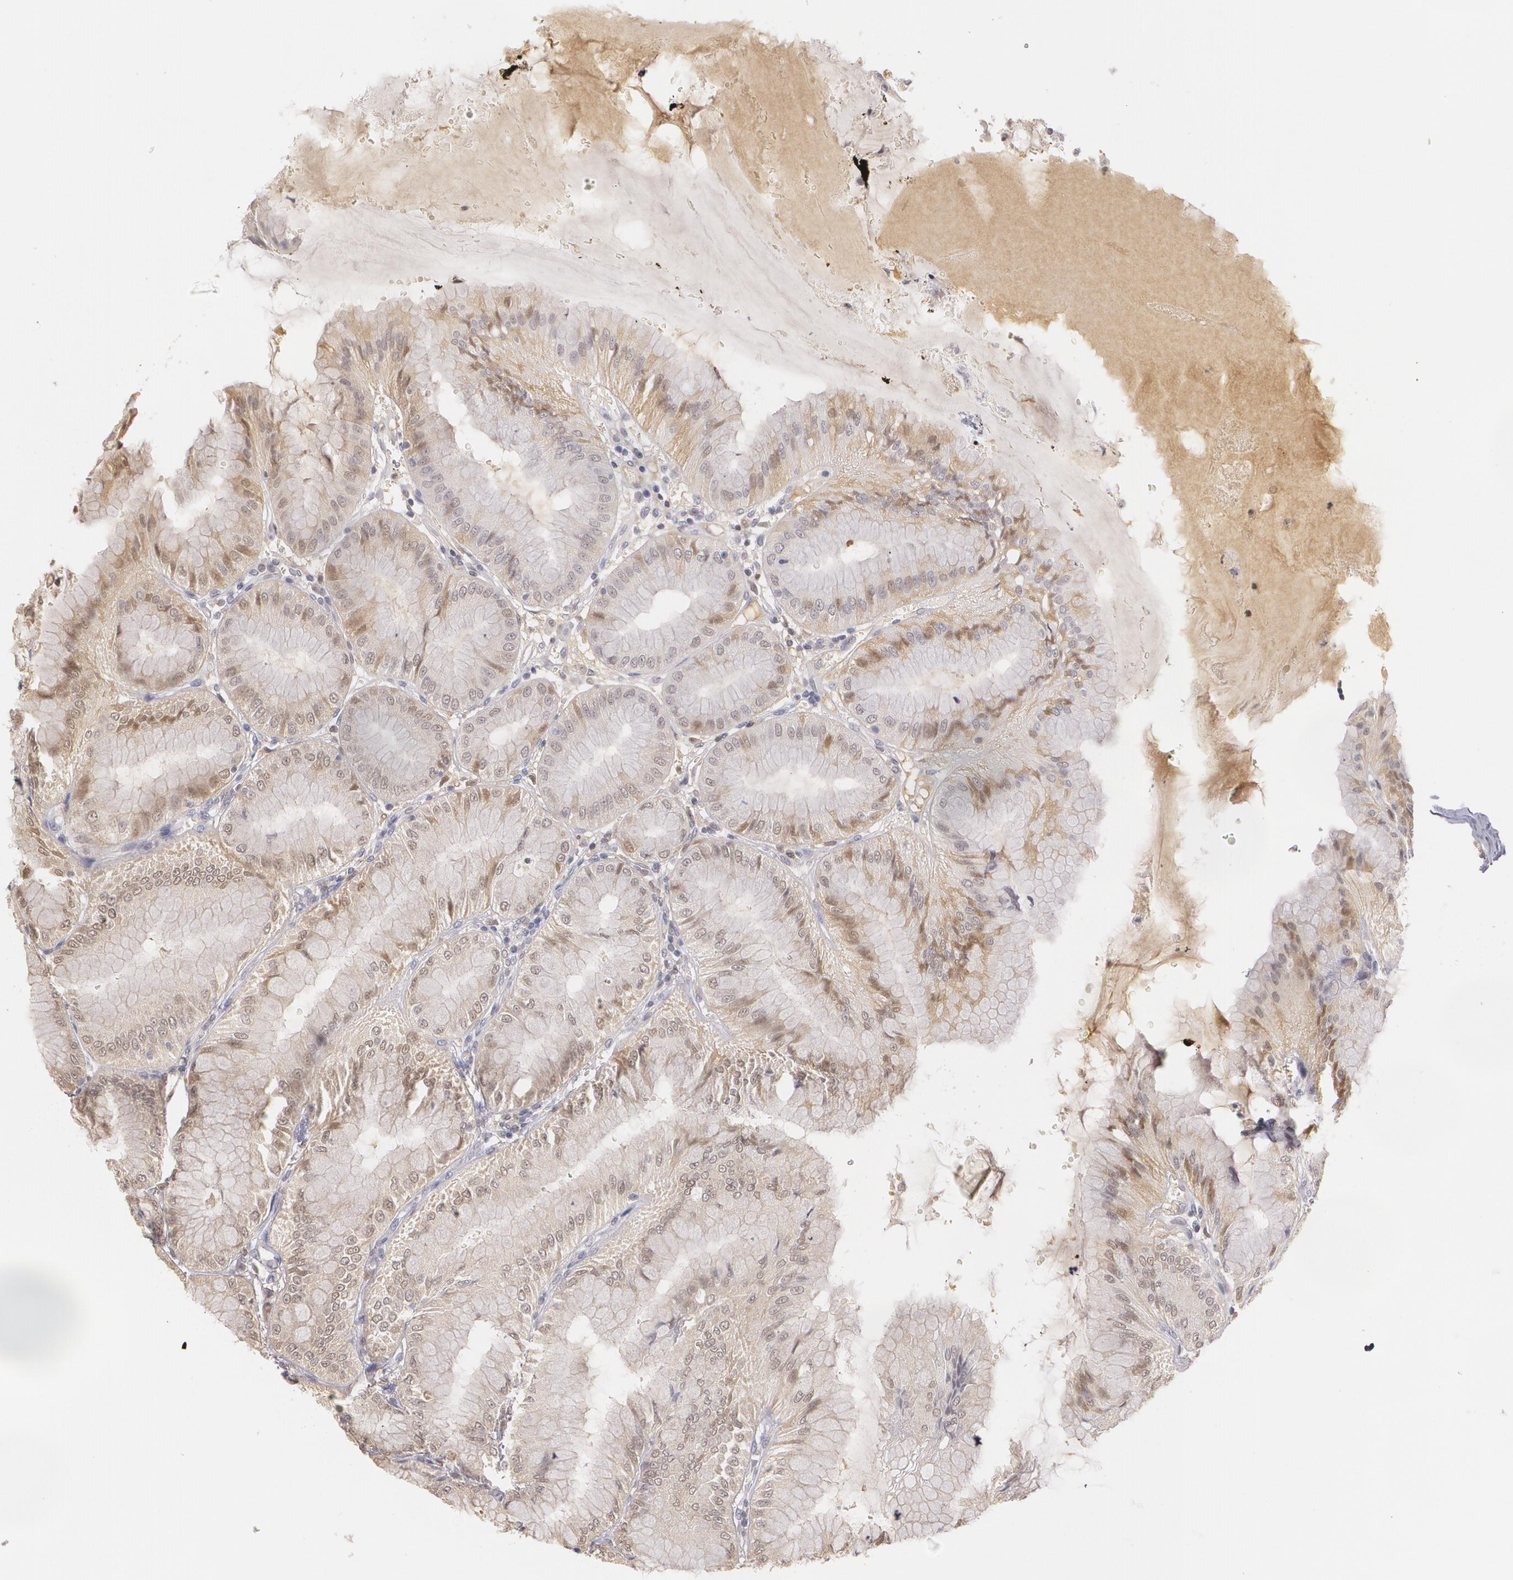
{"staining": {"intensity": "moderate", "quantity": "25%-75%", "location": "cytoplasmic/membranous,nuclear"}, "tissue": "stomach", "cell_type": "Glandular cells", "image_type": "normal", "snomed": [{"axis": "morphology", "description": "Normal tissue, NOS"}, {"axis": "topography", "description": "Stomach, lower"}], "caption": "The image reveals staining of benign stomach, revealing moderate cytoplasmic/membranous,nuclear protein expression (brown color) within glandular cells. The staining was performed using DAB (3,3'-diaminobenzidine) to visualize the protein expression in brown, while the nuclei were stained in blue with hematoxylin (Magnification: 20x).", "gene": "LRG1", "patient": {"sex": "male", "age": 71}}